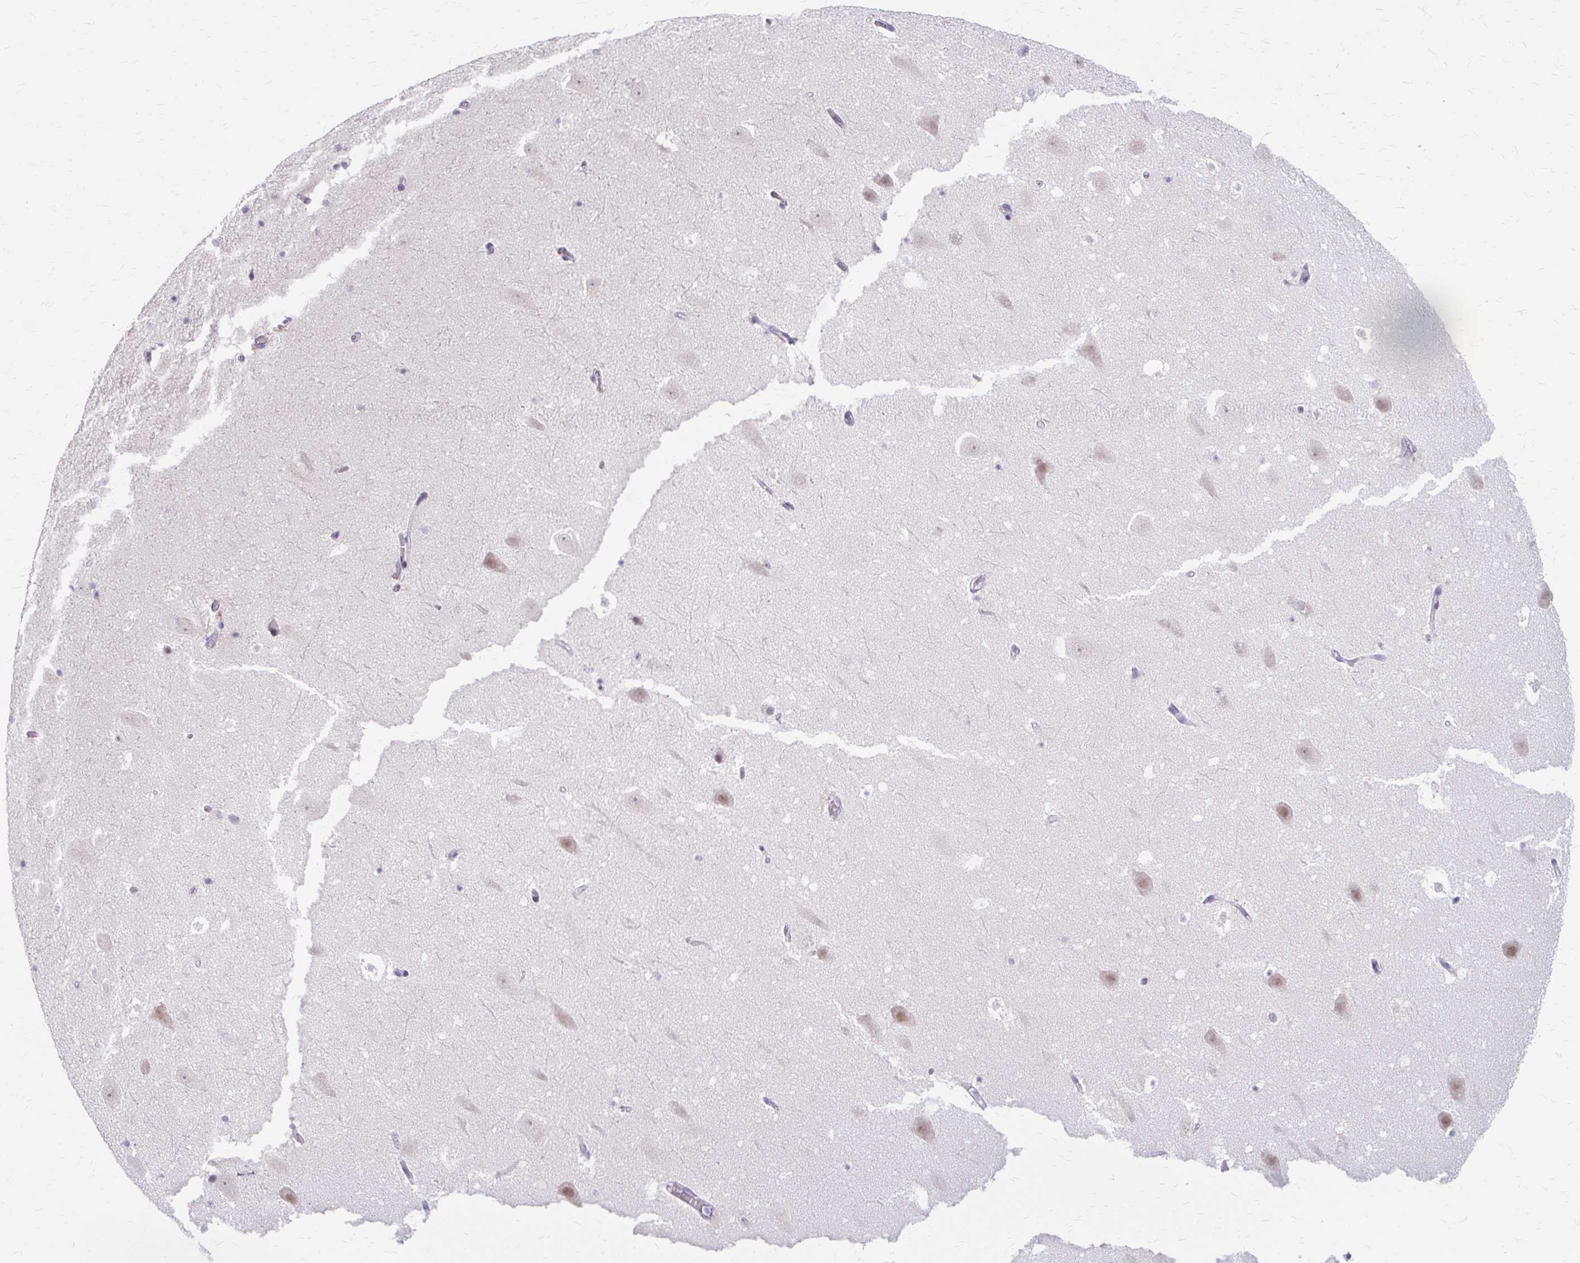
{"staining": {"intensity": "negative", "quantity": "none", "location": "none"}, "tissue": "hippocampus", "cell_type": "Glial cells", "image_type": "normal", "snomed": [{"axis": "morphology", "description": "Normal tissue, NOS"}, {"axis": "topography", "description": "Hippocampus"}], "caption": "Histopathology image shows no significant protein staining in glial cells of unremarkable hippocampus. (DAB IHC, high magnification).", "gene": "RGS16", "patient": {"sex": "female", "age": 42}}